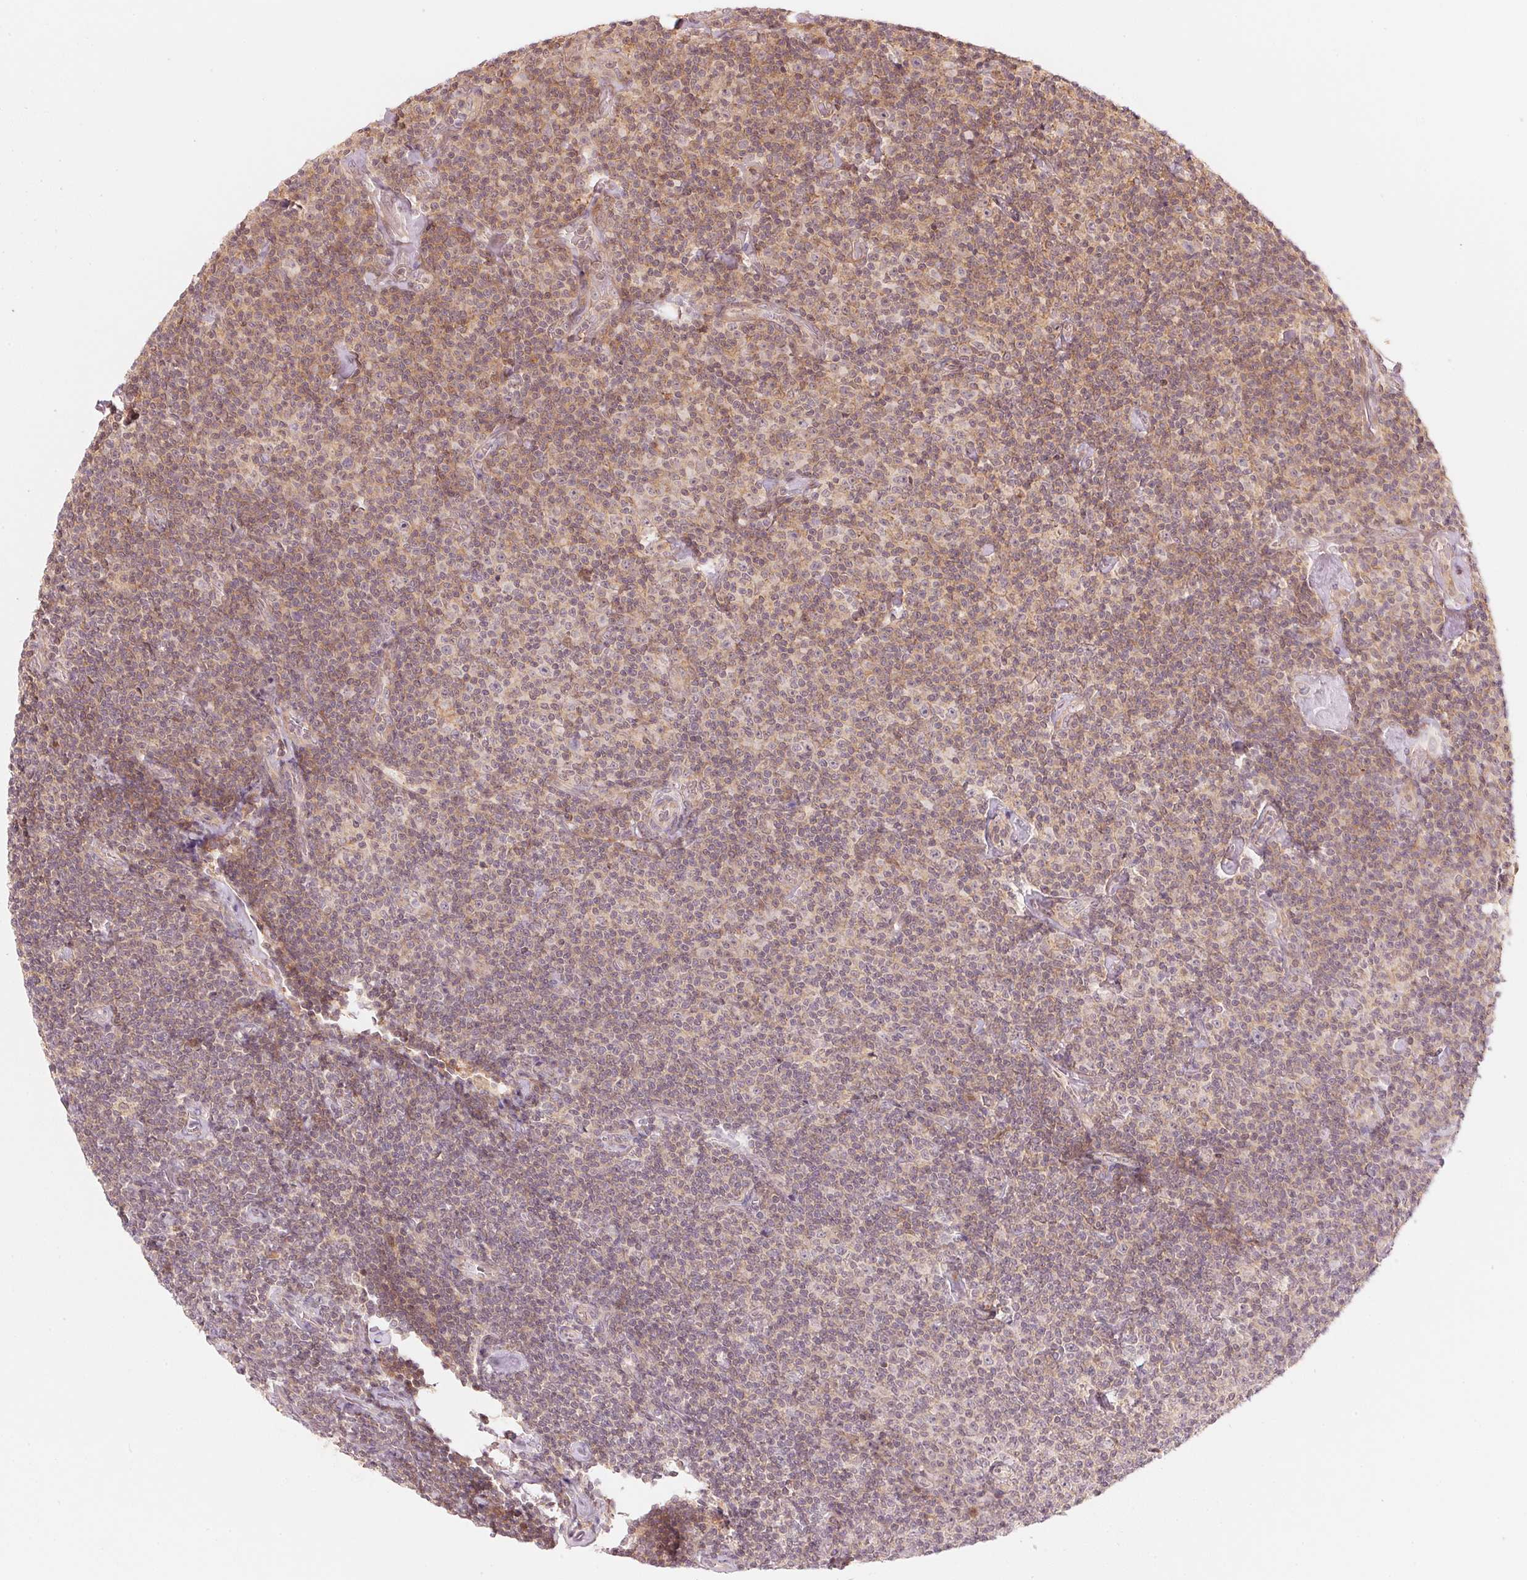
{"staining": {"intensity": "weak", "quantity": "<25%", "location": "cytoplasmic/membranous"}, "tissue": "lymphoma", "cell_type": "Tumor cells", "image_type": "cancer", "snomed": [{"axis": "morphology", "description": "Malignant lymphoma, non-Hodgkin's type, Low grade"}, {"axis": "topography", "description": "Lymph node"}], "caption": "Immunohistochemistry (IHC) of malignant lymphoma, non-Hodgkin's type (low-grade) reveals no staining in tumor cells.", "gene": "PRKN", "patient": {"sex": "male", "age": 81}}